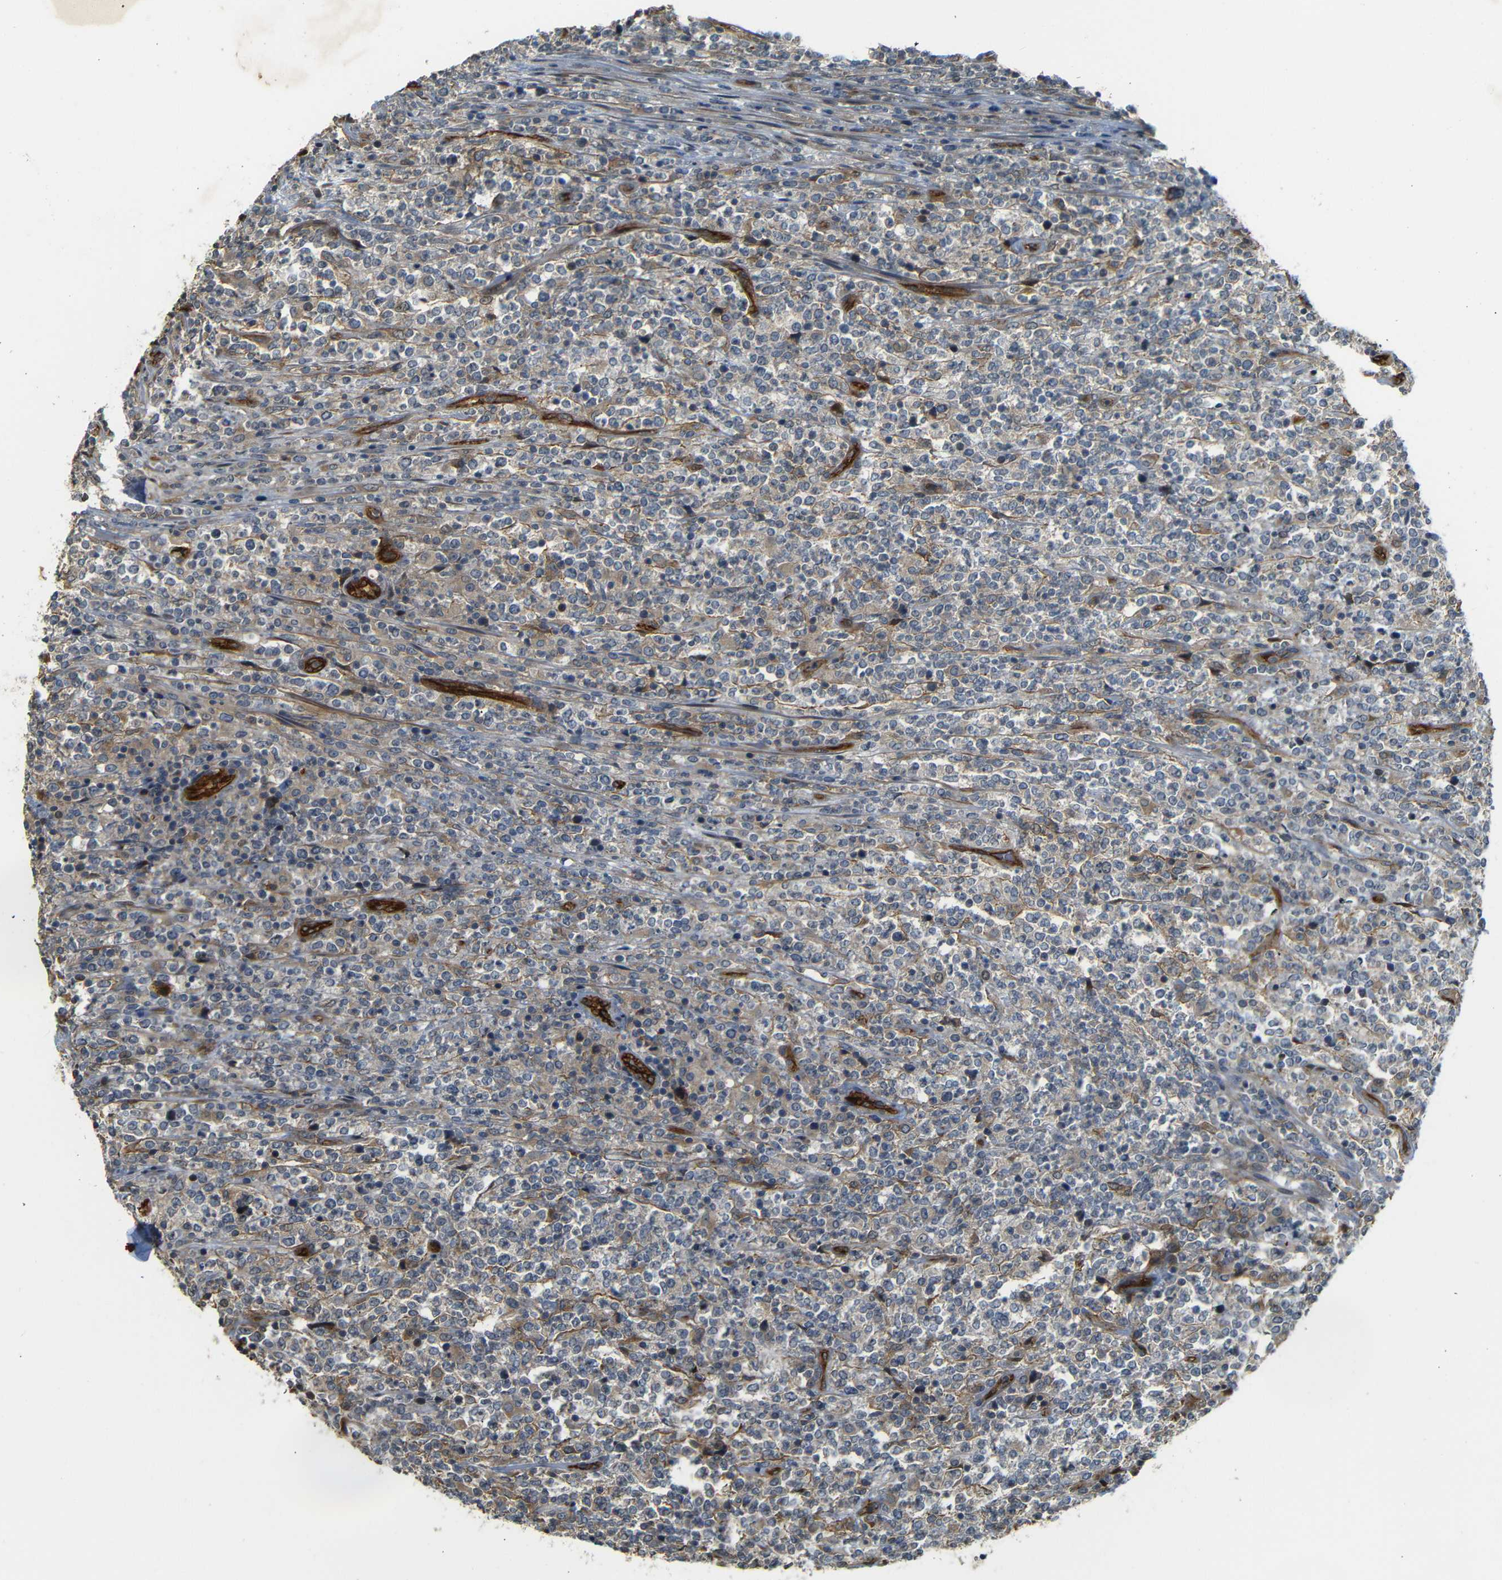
{"staining": {"intensity": "weak", "quantity": ">75%", "location": "cytoplasmic/membranous"}, "tissue": "lymphoma", "cell_type": "Tumor cells", "image_type": "cancer", "snomed": [{"axis": "morphology", "description": "Malignant lymphoma, non-Hodgkin's type, High grade"}, {"axis": "topography", "description": "Soft tissue"}], "caption": "High-power microscopy captured an immunohistochemistry image of lymphoma, revealing weak cytoplasmic/membranous positivity in approximately >75% of tumor cells.", "gene": "RELL1", "patient": {"sex": "male", "age": 18}}